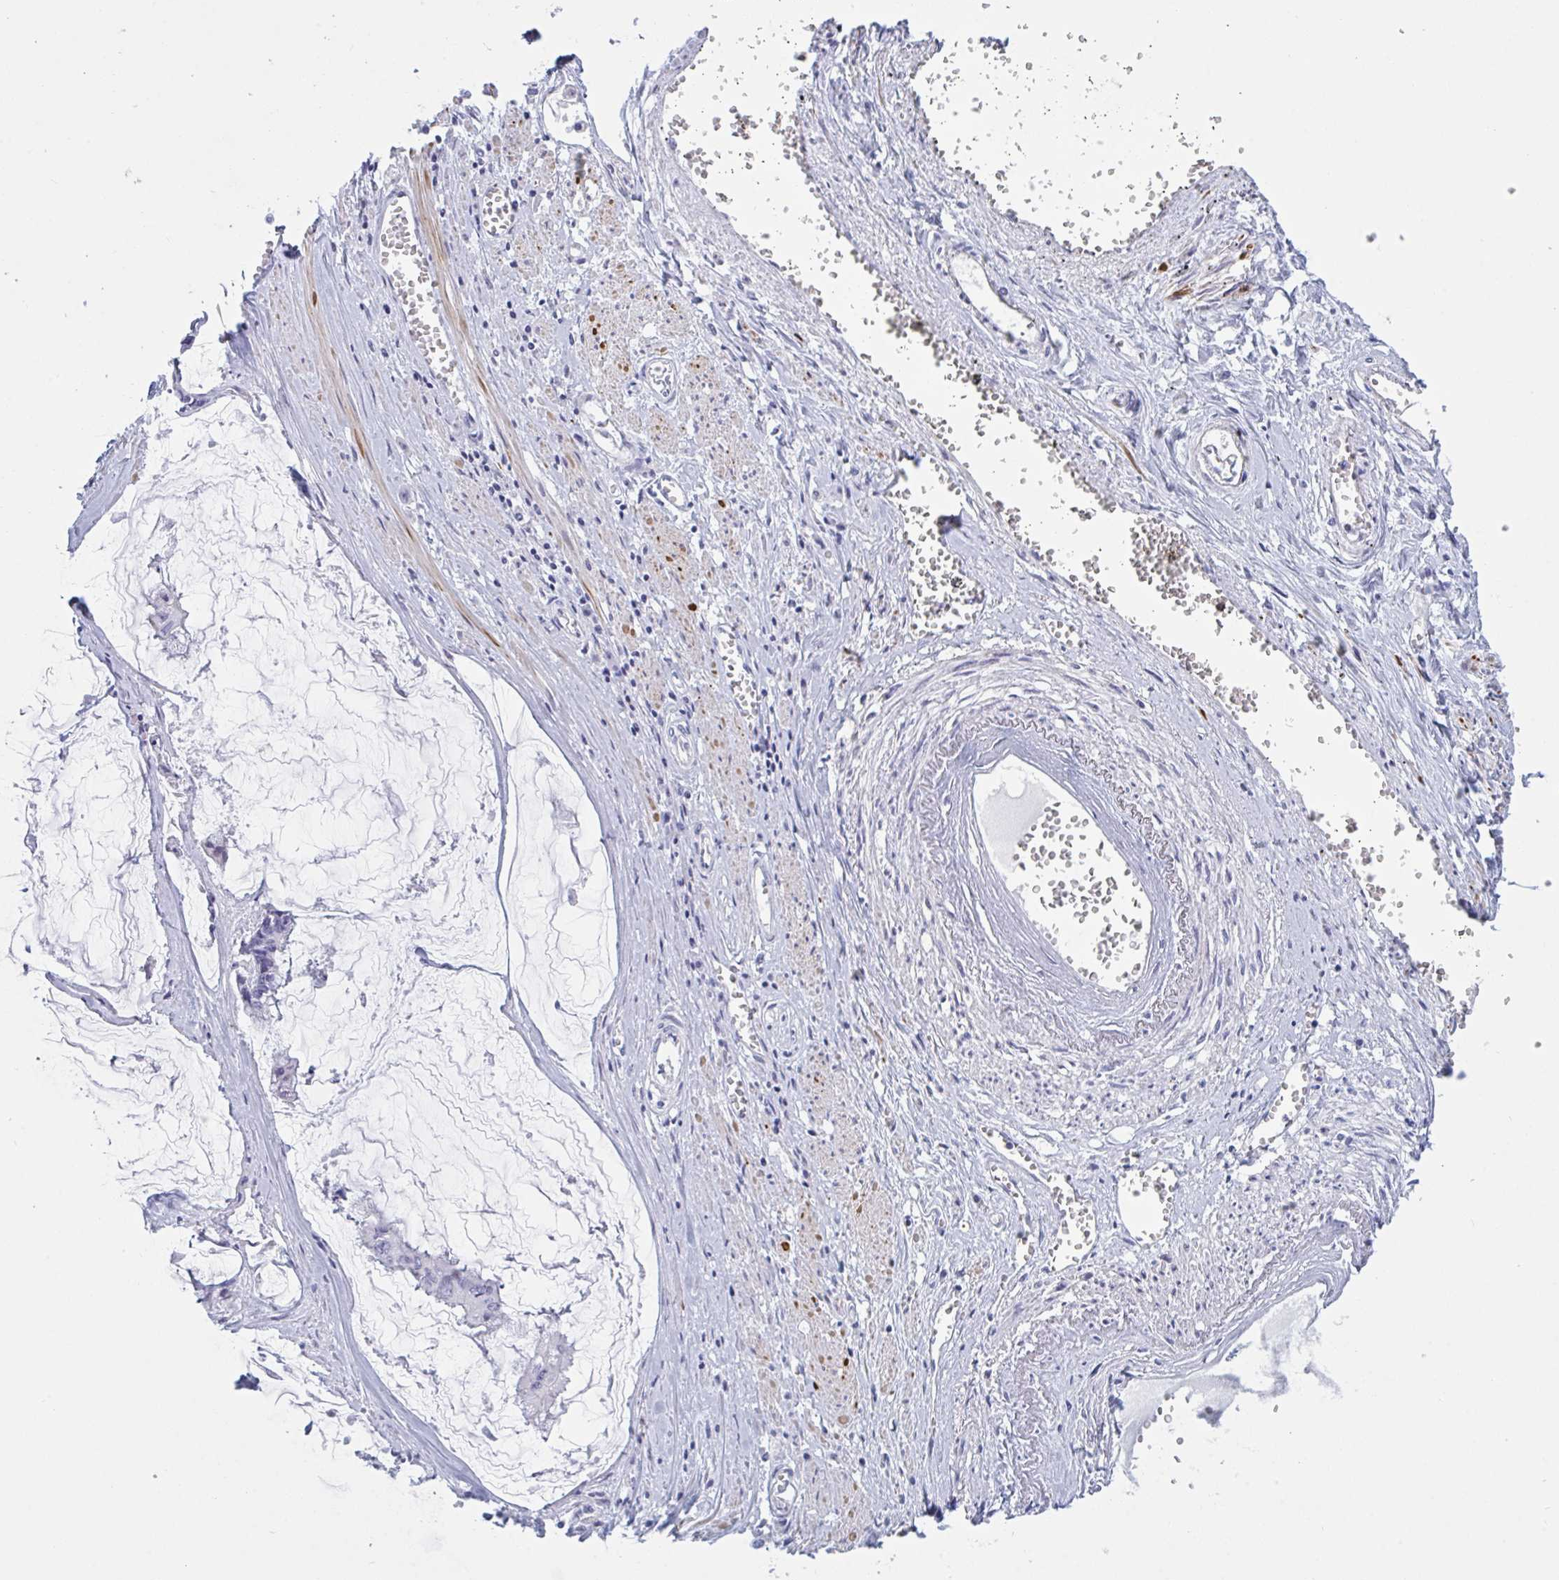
{"staining": {"intensity": "negative", "quantity": "none", "location": "none"}, "tissue": "ovarian cancer", "cell_type": "Tumor cells", "image_type": "cancer", "snomed": [{"axis": "morphology", "description": "Cystadenocarcinoma, mucinous, NOS"}, {"axis": "topography", "description": "Ovary"}], "caption": "Tumor cells show no significant positivity in ovarian cancer.", "gene": "OXLD1", "patient": {"sex": "female", "age": 90}}